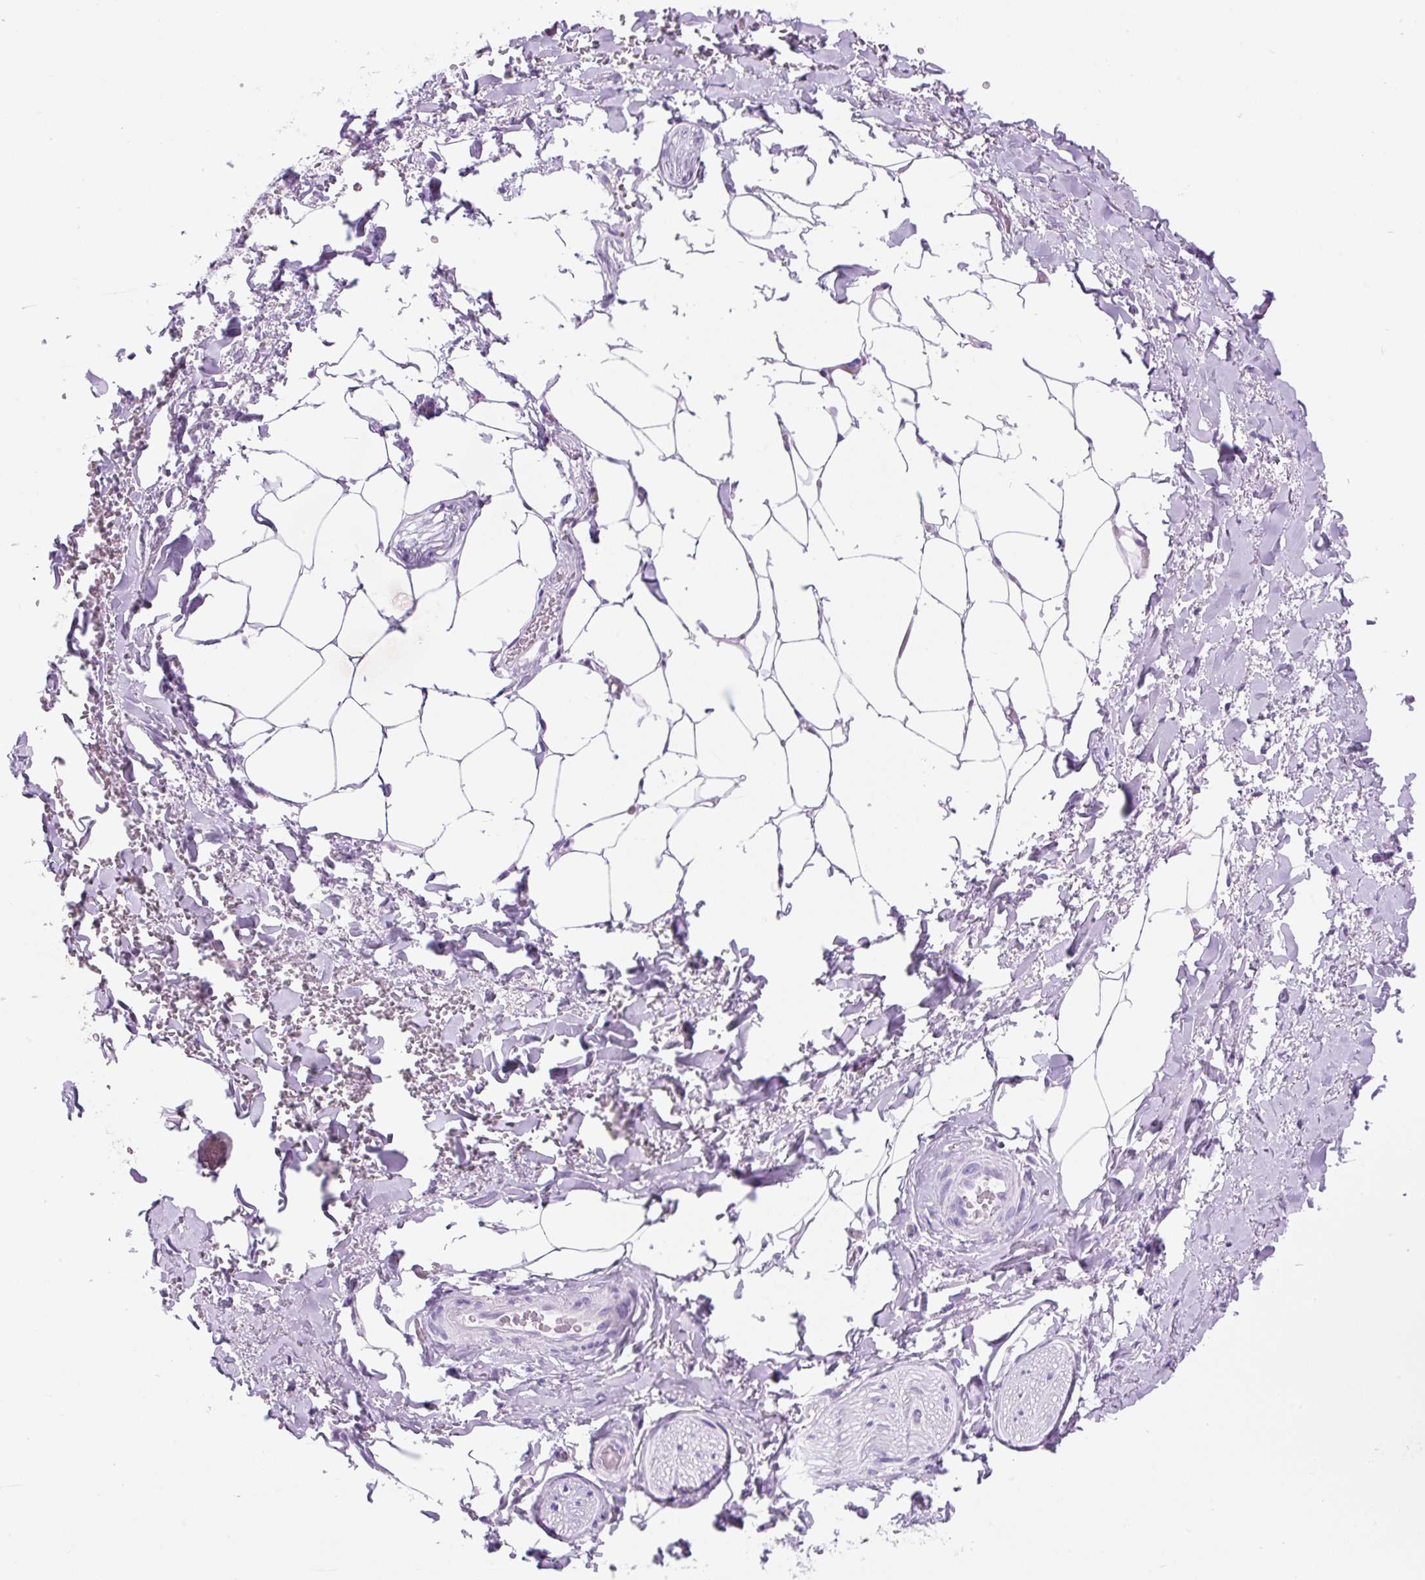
{"staining": {"intensity": "negative", "quantity": "none", "location": "none"}, "tissue": "adipose tissue", "cell_type": "Adipocytes", "image_type": "normal", "snomed": [{"axis": "morphology", "description": "Normal tissue, NOS"}, {"axis": "topography", "description": "Vagina"}, {"axis": "topography", "description": "Peripheral nerve tissue"}], "caption": "High power microscopy image of an IHC photomicrograph of benign adipose tissue, revealing no significant positivity in adipocytes.", "gene": "VPREB1", "patient": {"sex": "female", "age": 71}}